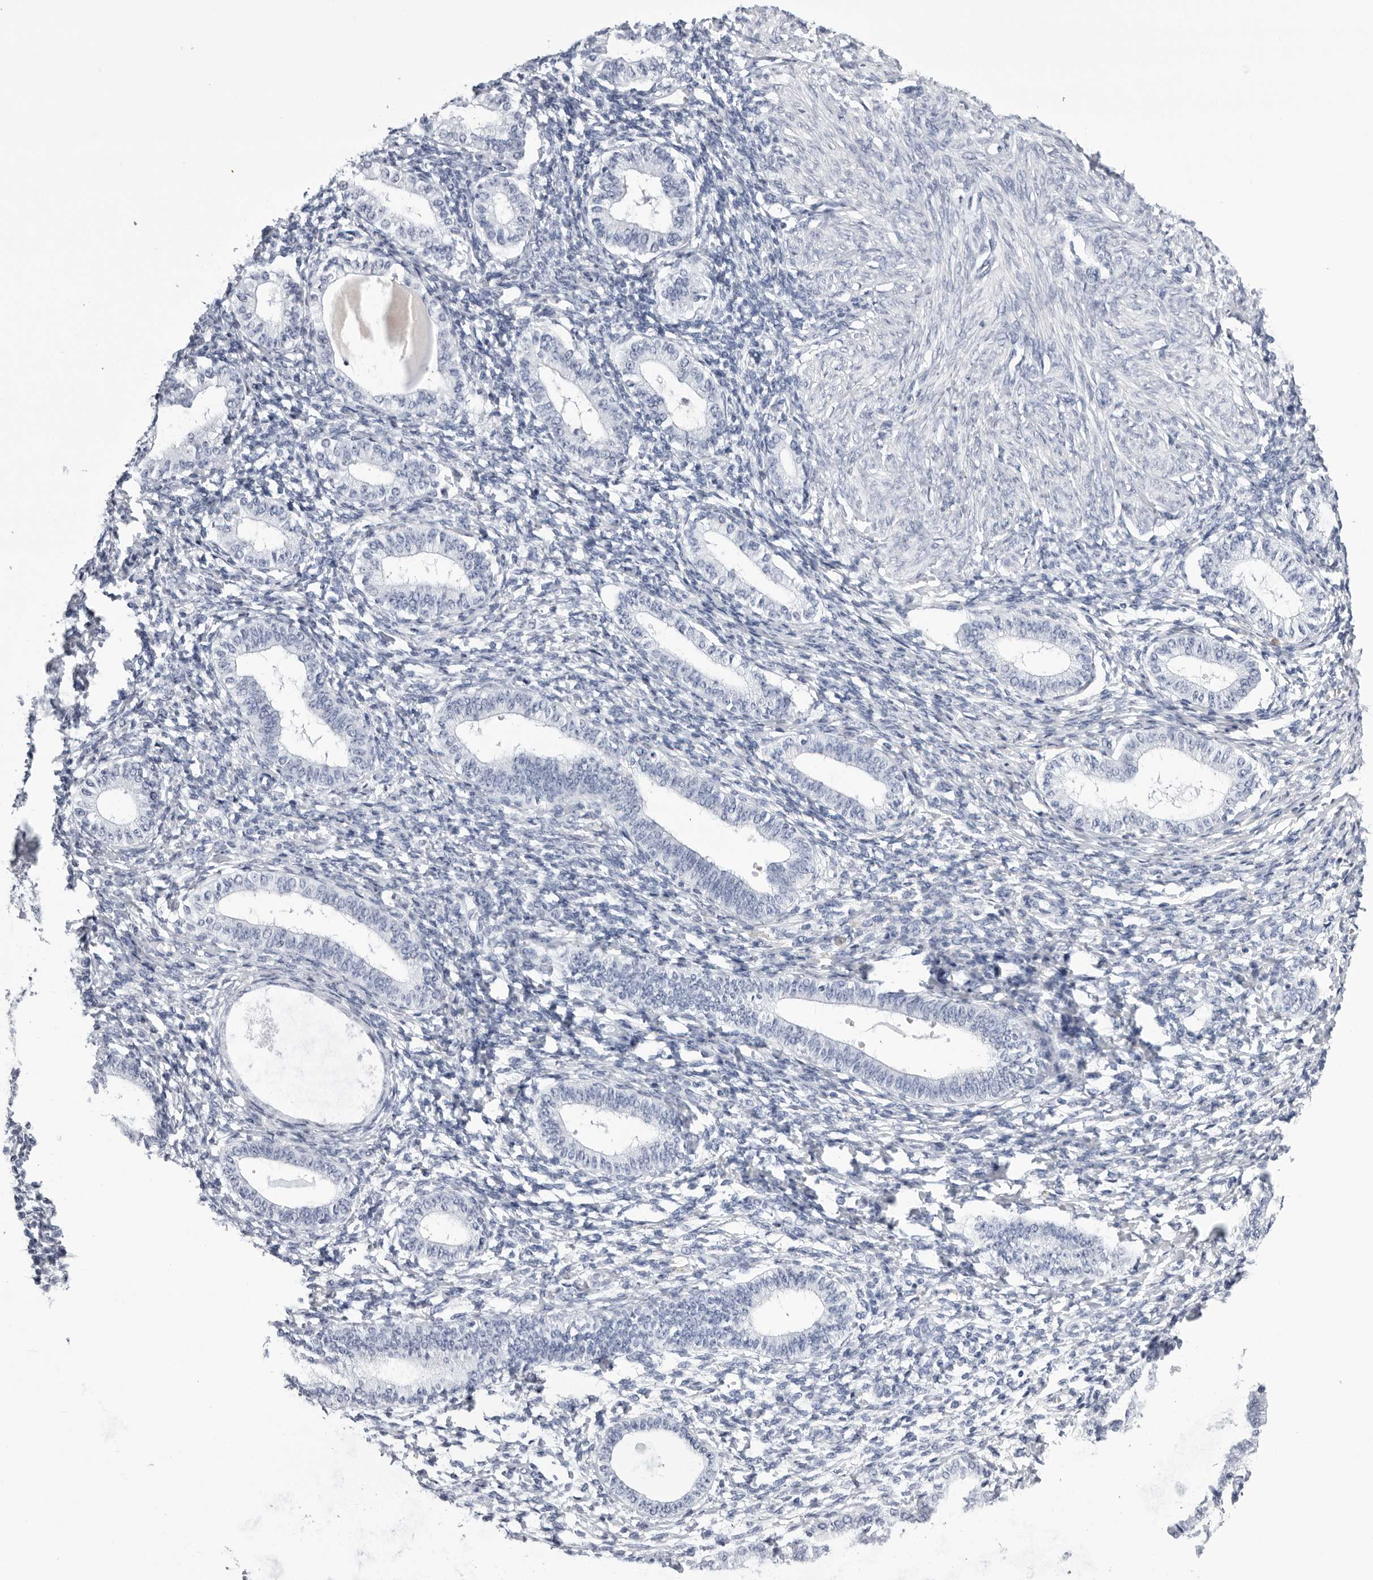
{"staining": {"intensity": "negative", "quantity": "none", "location": "none"}, "tissue": "endometrium", "cell_type": "Cells in endometrial stroma", "image_type": "normal", "snomed": [{"axis": "morphology", "description": "Normal tissue, NOS"}, {"axis": "topography", "description": "Endometrium"}], "caption": "Immunohistochemical staining of unremarkable human endometrium exhibits no significant positivity in cells in endometrial stroma. Brightfield microscopy of immunohistochemistry (IHC) stained with DAB (3,3'-diaminobenzidine) (brown) and hematoxylin (blue), captured at high magnification.", "gene": "ZNF502", "patient": {"sex": "female", "age": 77}}